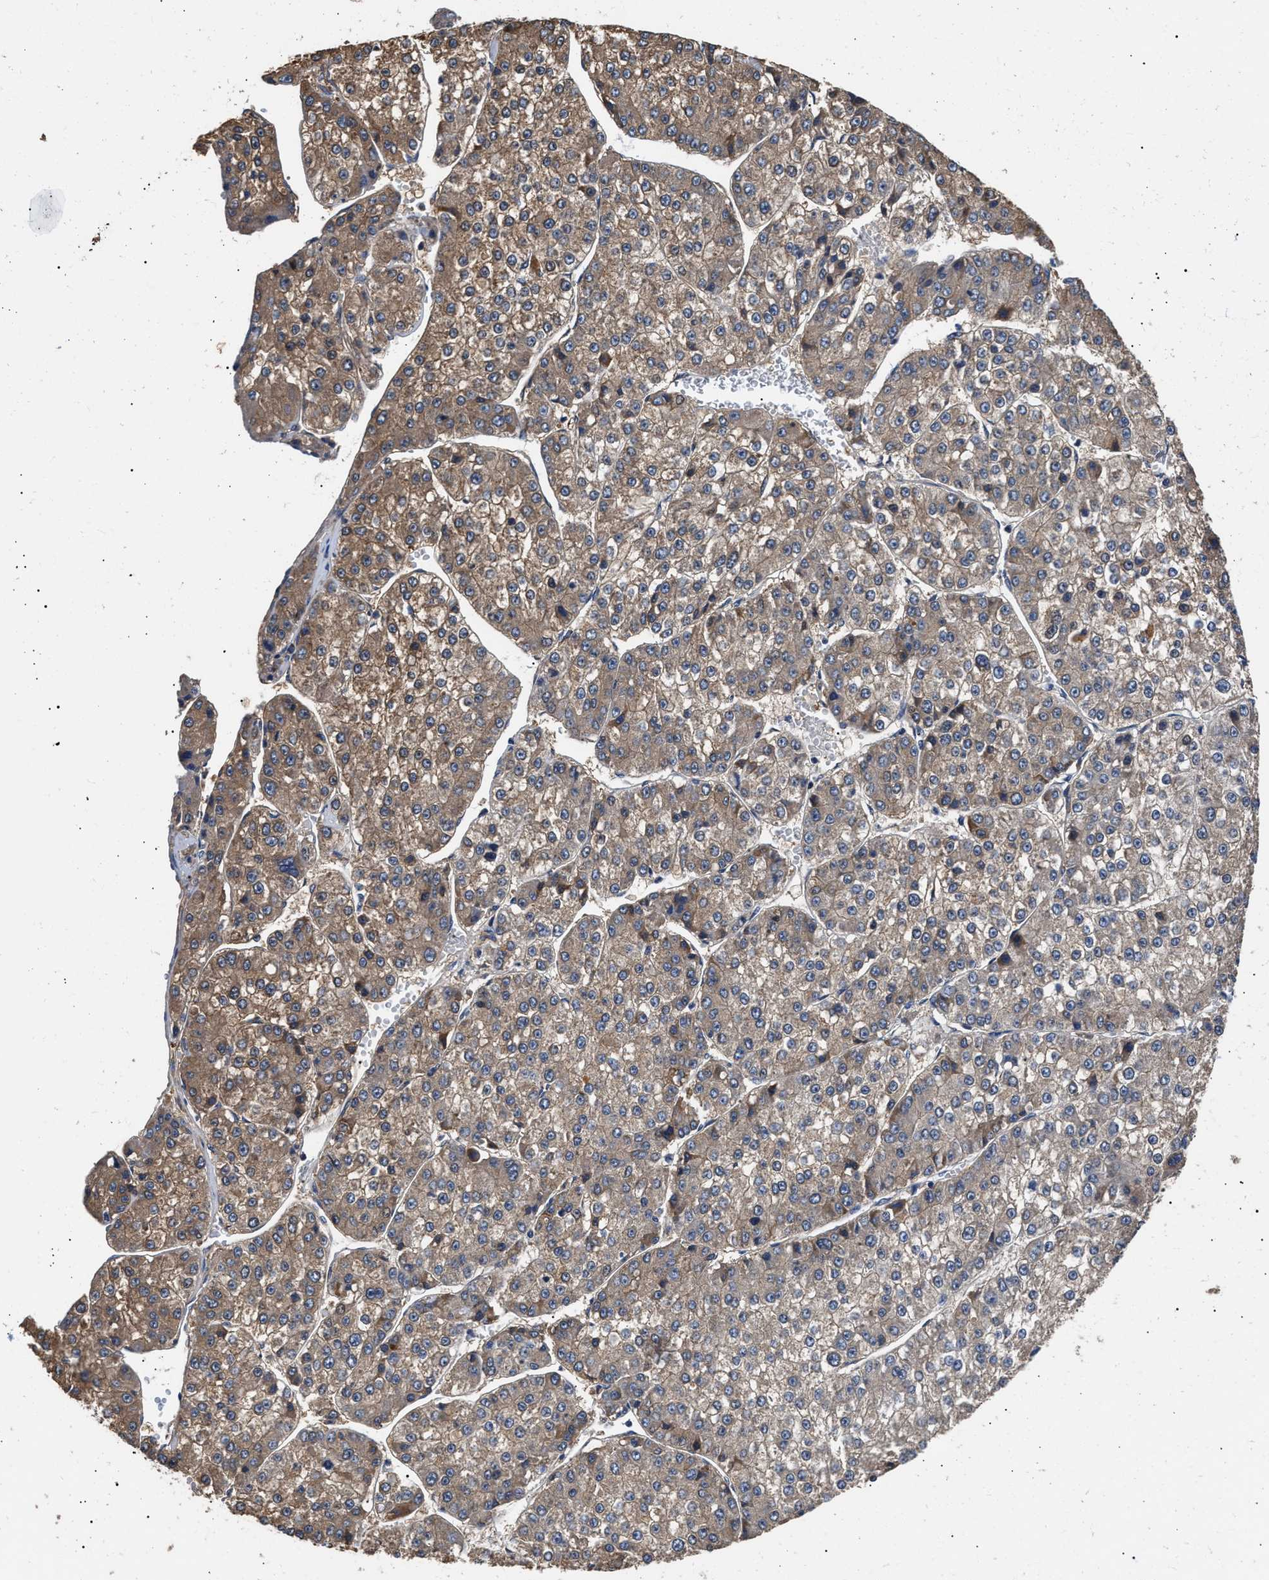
{"staining": {"intensity": "moderate", "quantity": ">75%", "location": "cytoplasmic/membranous"}, "tissue": "liver cancer", "cell_type": "Tumor cells", "image_type": "cancer", "snomed": [{"axis": "morphology", "description": "Carcinoma, Hepatocellular, NOS"}, {"axis": "topography", "description": "Liver"}], "caption": "A high-resolution photomicrograph shows immunohistochemistry (IHC) staining of hepatocellular carcinoma (liver), which demonstrates moderate cytoplasmic/membranous staining in approximately >75% of tumor cells. The protein of interest is stained brown, and the nuclei are stained in blue (DAB IHC with brightfield microscopy, high magnification).", "gene": "KLB", "patient": {"sex": "female", "age": 73}}